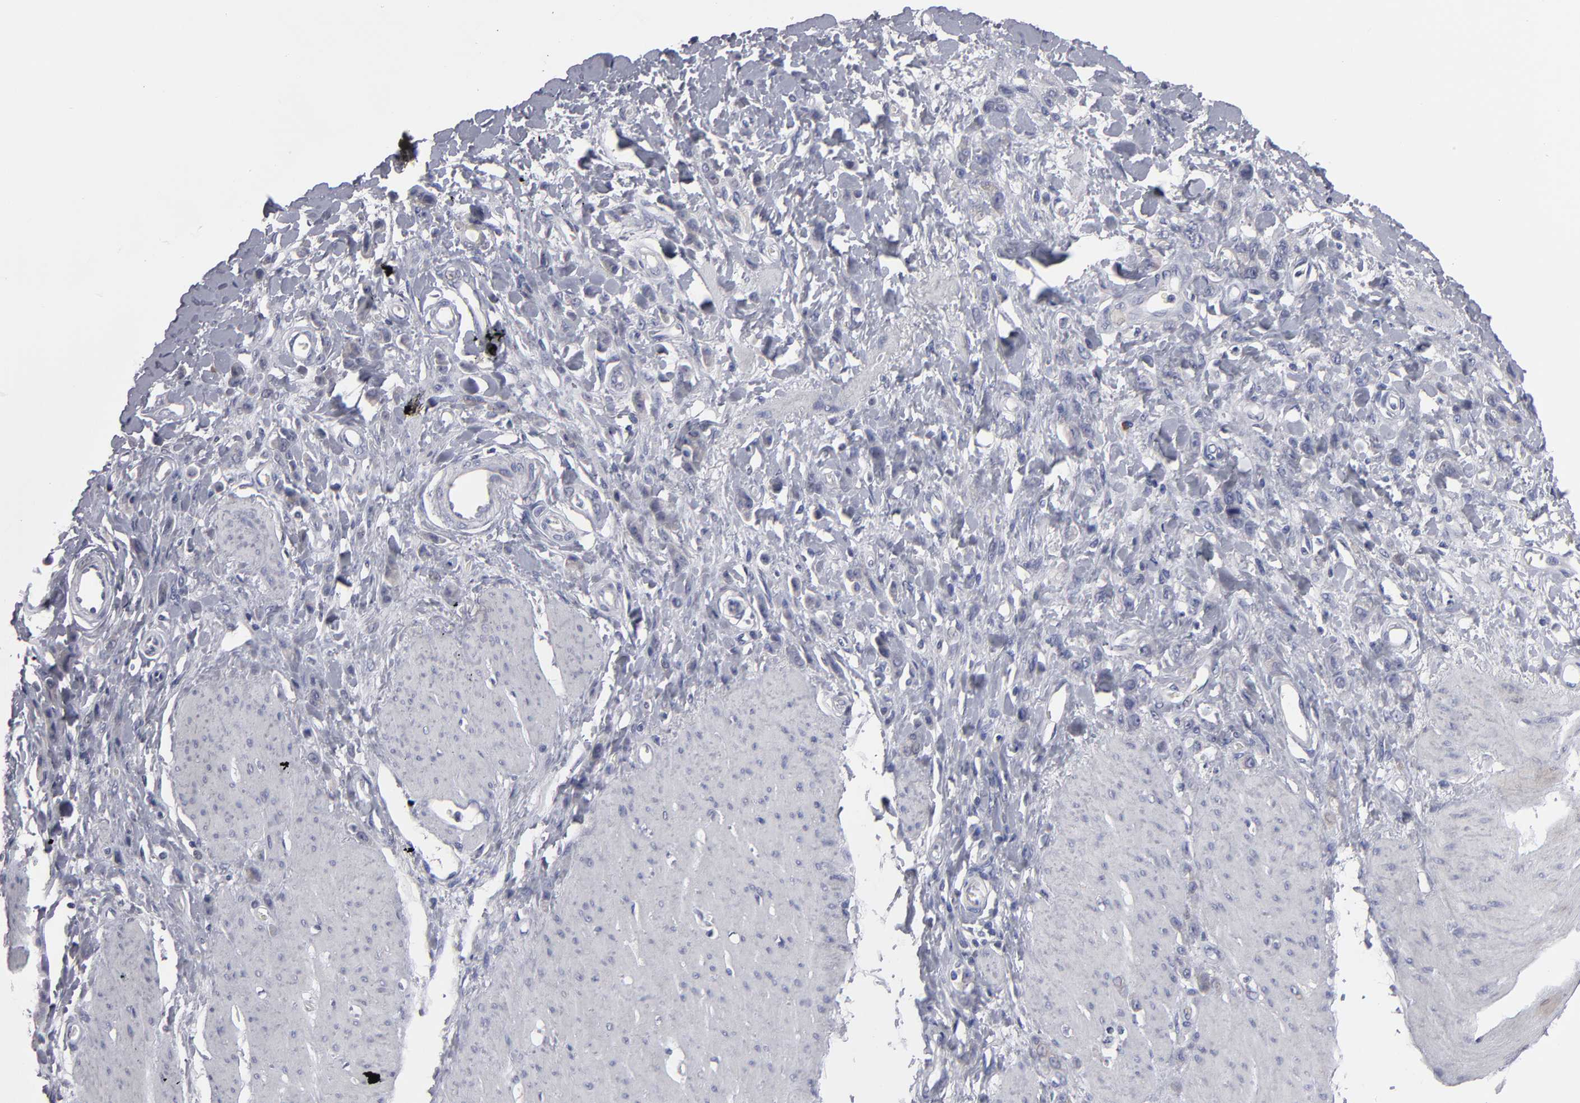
{"staining": {"intensity": "weak", "quantity": "<25%", "location": "cytoplasmic/membranous"}, "tissue": "stomach cancer", "cell_type": "Tumor cells", "image_type": "cancer", "snomed": [{"axis": "morphology", "description": "Normal tissue, NOS"}, {"axis": "morphology", "description": "Adenocarcinoma, NOS"}, {"axis": "topography", "description": "Stomach"}], "caption": "Immunohistochemistry micrograph of human stomach adenocarcinoma stained for a protein (brown), which displays no positivity in tumor cells. (Stains: DAB immunohistochemistry (IHC) with hematoxylin counter stain, Microscopy: brightfield microscopy at high magnification).", "gene": "CCDC80", "patient": {"sex": "male", "age": 82}}